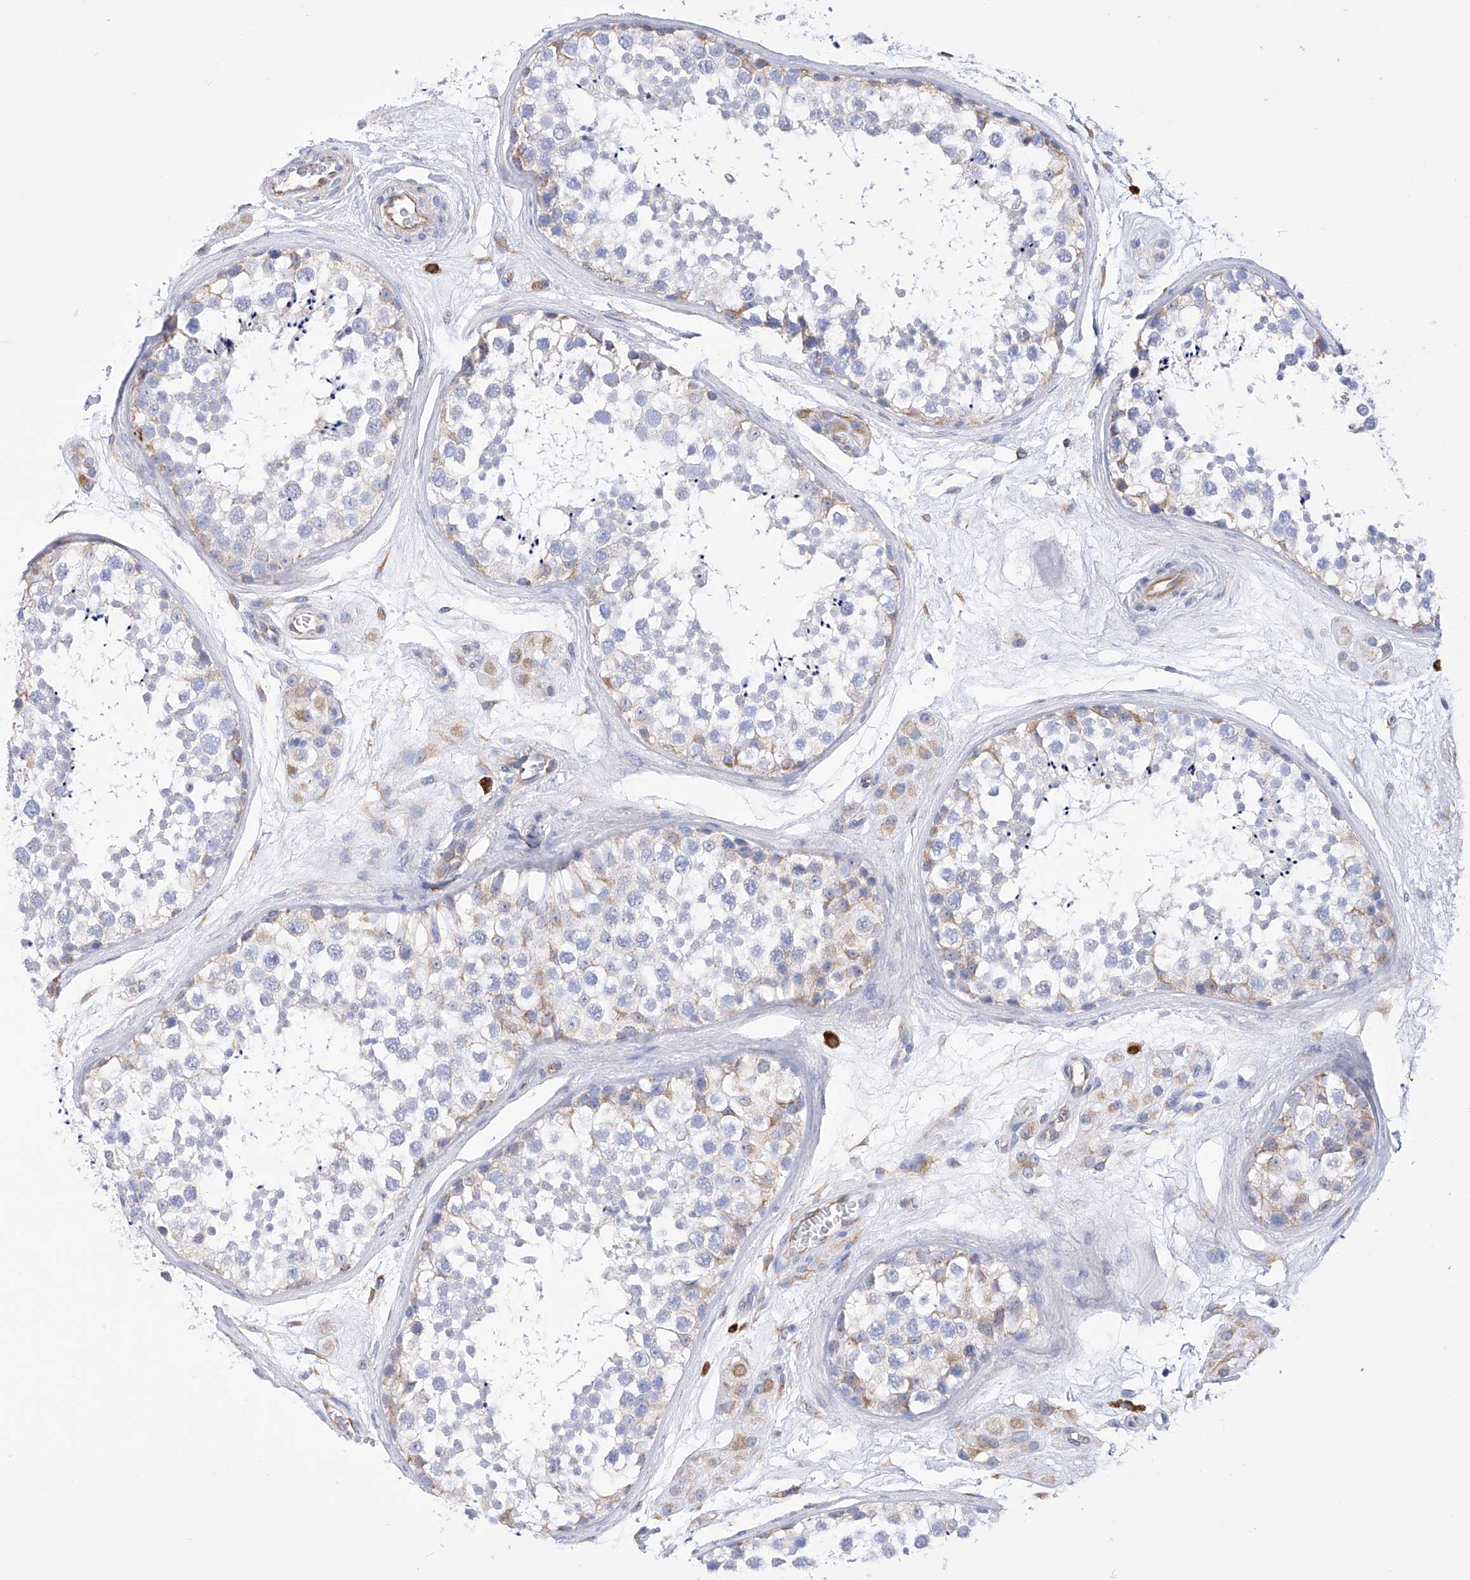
{"staining": {"intensity": "weak", "quantity": "<25%", "location": "cytoplasmic/membranous"}, "tissue": "testis", "cell_type": "Cells in seminiferous ducts", "image_type": "normal", "snomed": [{"axis": "morphology", "description": "Normal tissue, NOS"}, {"axis": "topography", "description": "Testis"}], "caption": "Immunohistochemistry (IHC) histopathology image of normal testis: testis stained with DAB (3,3'-diaminobenzidine) displays no significant protein positivity in cells in seminiferous ducts.", "gene": "FLG", "patient": {"sex": "male", "age": 56}}